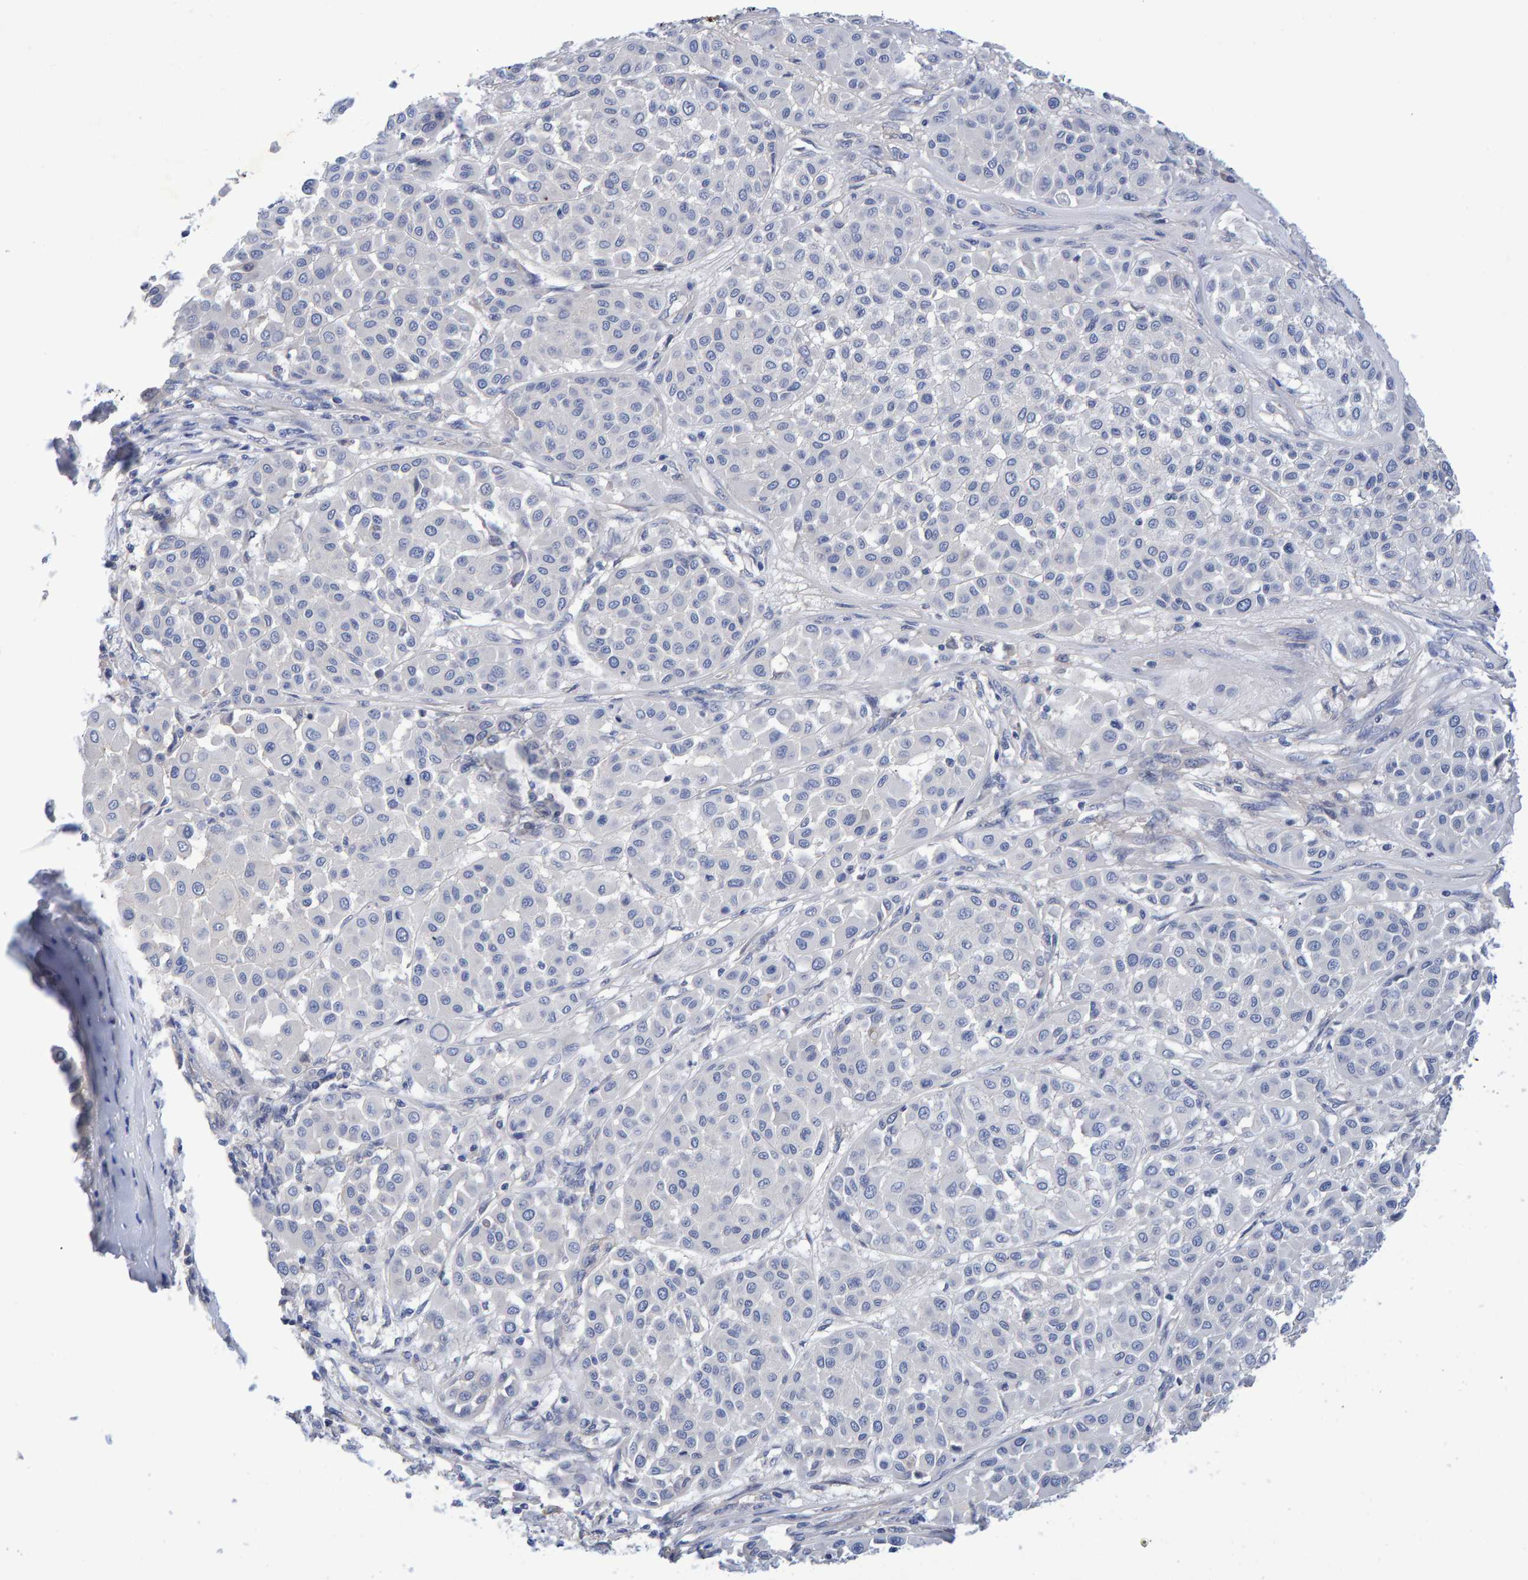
{"staining": {"intensity": "negative", "quantity": "none", "location": "none"}, "tissue": "melanoma", "cell_type": "Tumor cells", "image_type": "cancer", "snomed": [{"axis": "morphology", "description": "Malignant melanoma, Metastatic site"}, {"axis": "topography", "description": "Soft tissue"}], "caption": "Tumor cells are negative for protein expression in human malignant melanoma (metastatic site).", "gene": "EFR3A", "patient": {"sex": "male", "age": 41}}